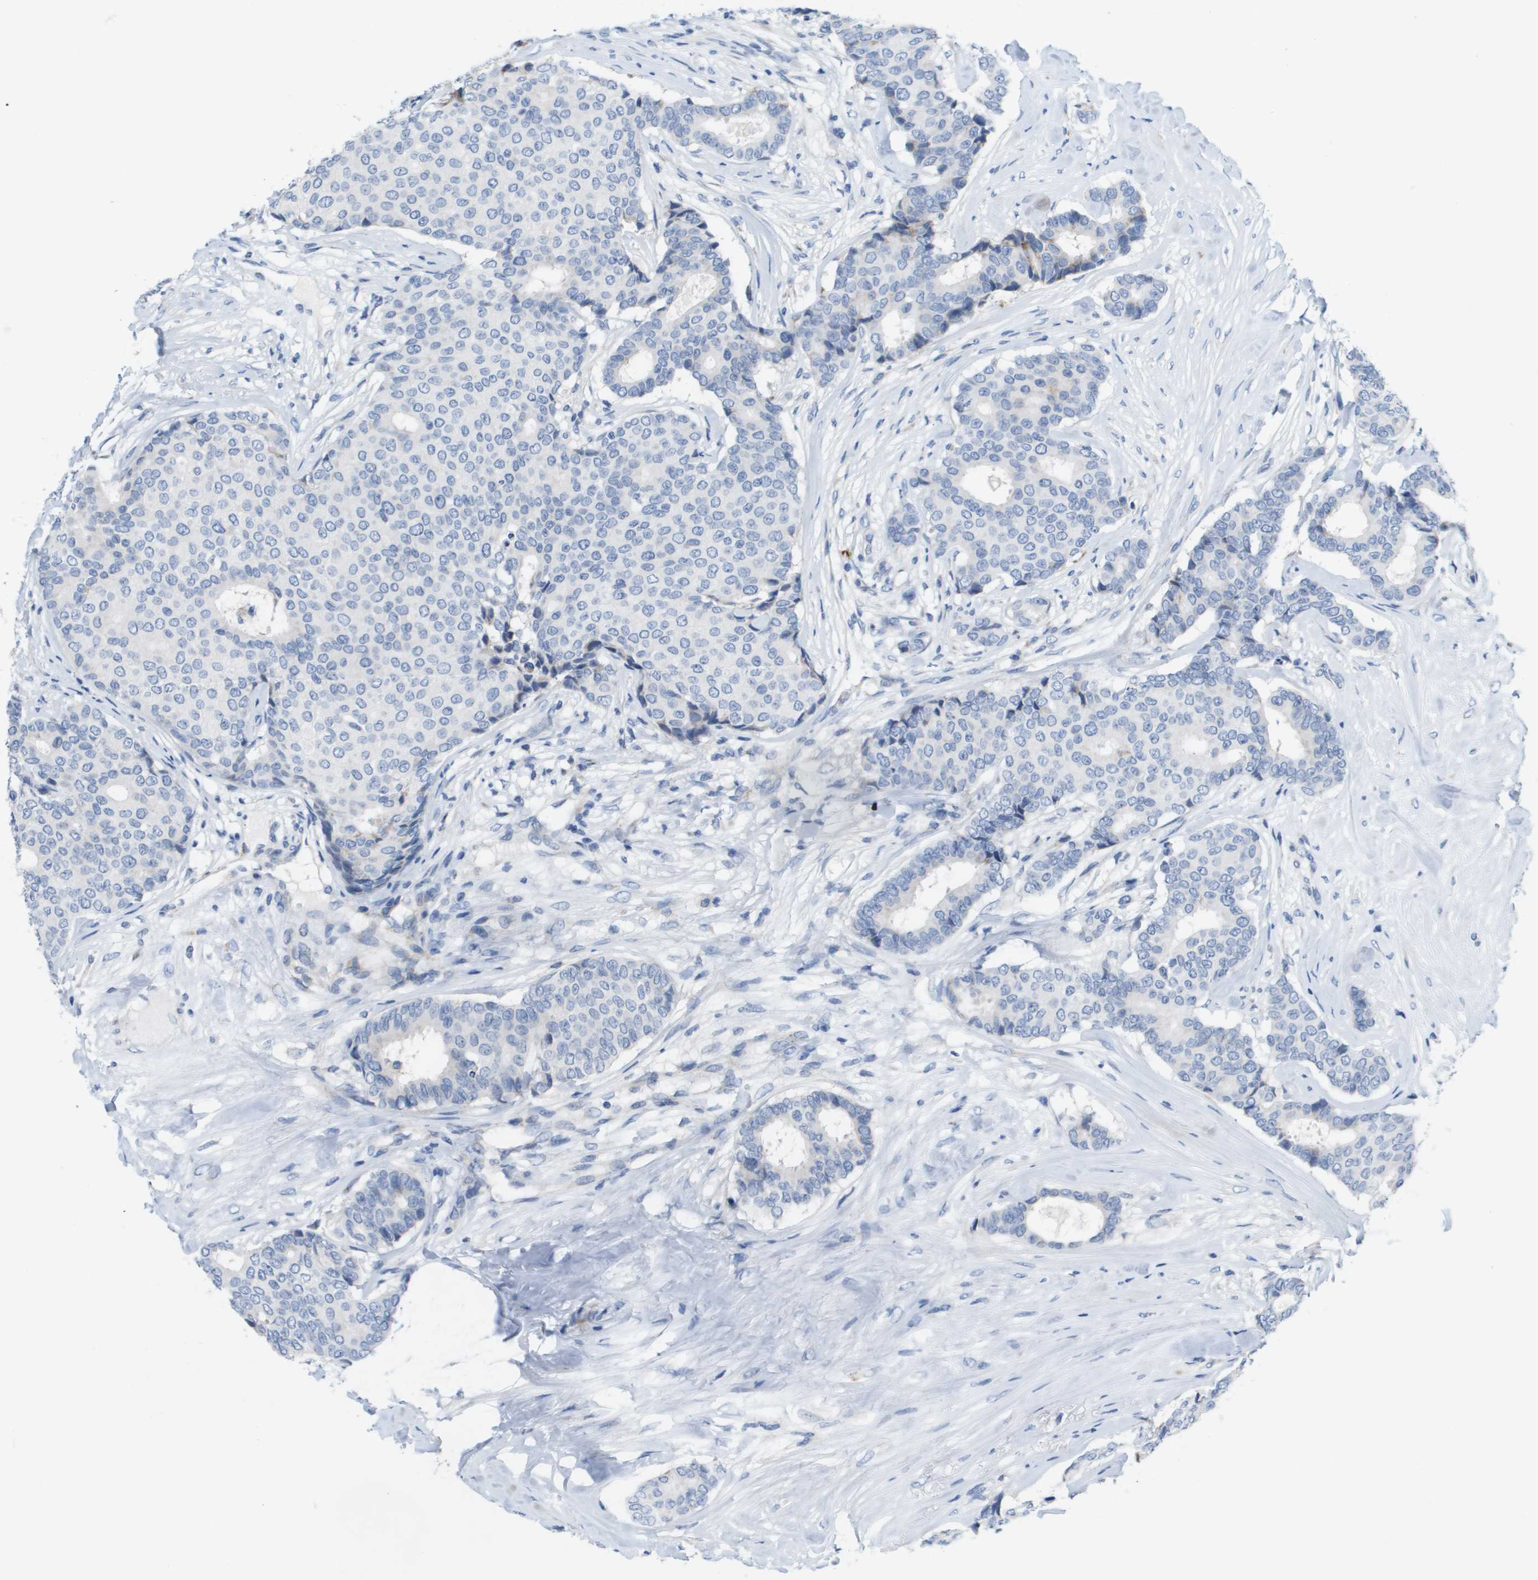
{"staining": {"intensity": "negative", "quantity": "none", "location": "none"}, "tissue": "breast cancer", "cell_type": "Tumor cells", "image_type": "cancer", "snomed": [{"axis": "morphology", "description": "Duct carcinoma"}, {"axis": "topography", "description": "Breast"}], "caption": "Protein analysis of intraductal carcinoma (breast) shows no significant positivity in tumor cells. (Stains: DAB (3,3'-diaminobenzidine) IHC with hematoxylin counter stain, Microscopy: brightfield microscopy at high magnification).", "gene": "CD3G", "patient": {"sex": "female", "age": 75}}